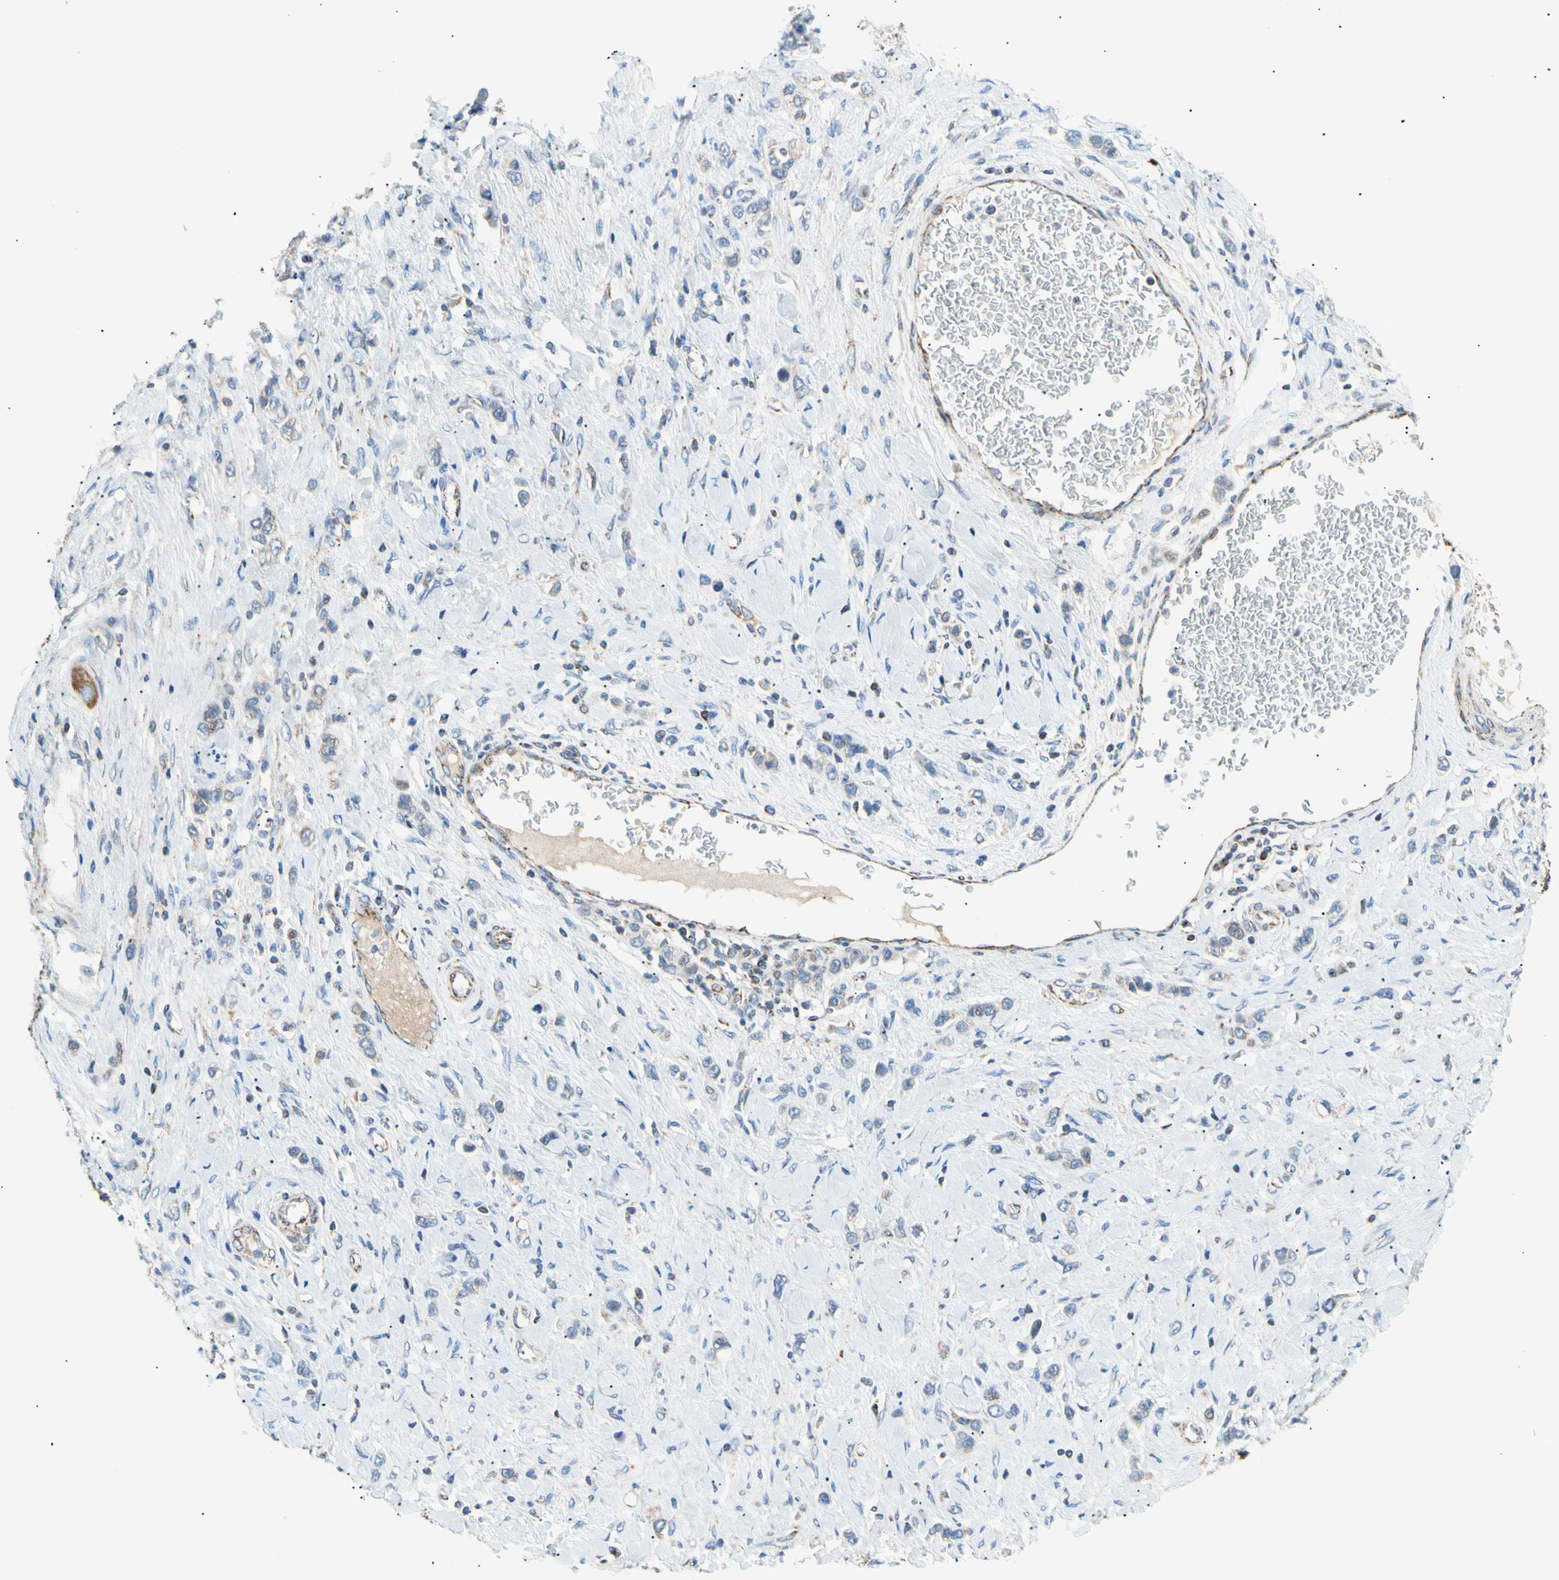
{"staining": {"intensity": "weak", "quantity": "<25%", "location": "cytoplasmic/membranous"}, "tissue": "stomach cancer", "cell_type": "Tumor cells", "image_type": "cancer", "snomed": [{"axis": "morphology", "description": "Normal tissue, NOS"}, {"axis": "morphology", "description": "Adenocarcinoma, NOS"}, {"axis": "topography", "description": "Stomach, upper"}, {"axis": "topography", "description": "Stomach"}], "caption": "Histopathology image shows no protein staining in tumor cells of stomach cancer (adenocarcinoma) tissue.", "gene": "ACAT1", "patient": {"sex": "female", "age": 65}}